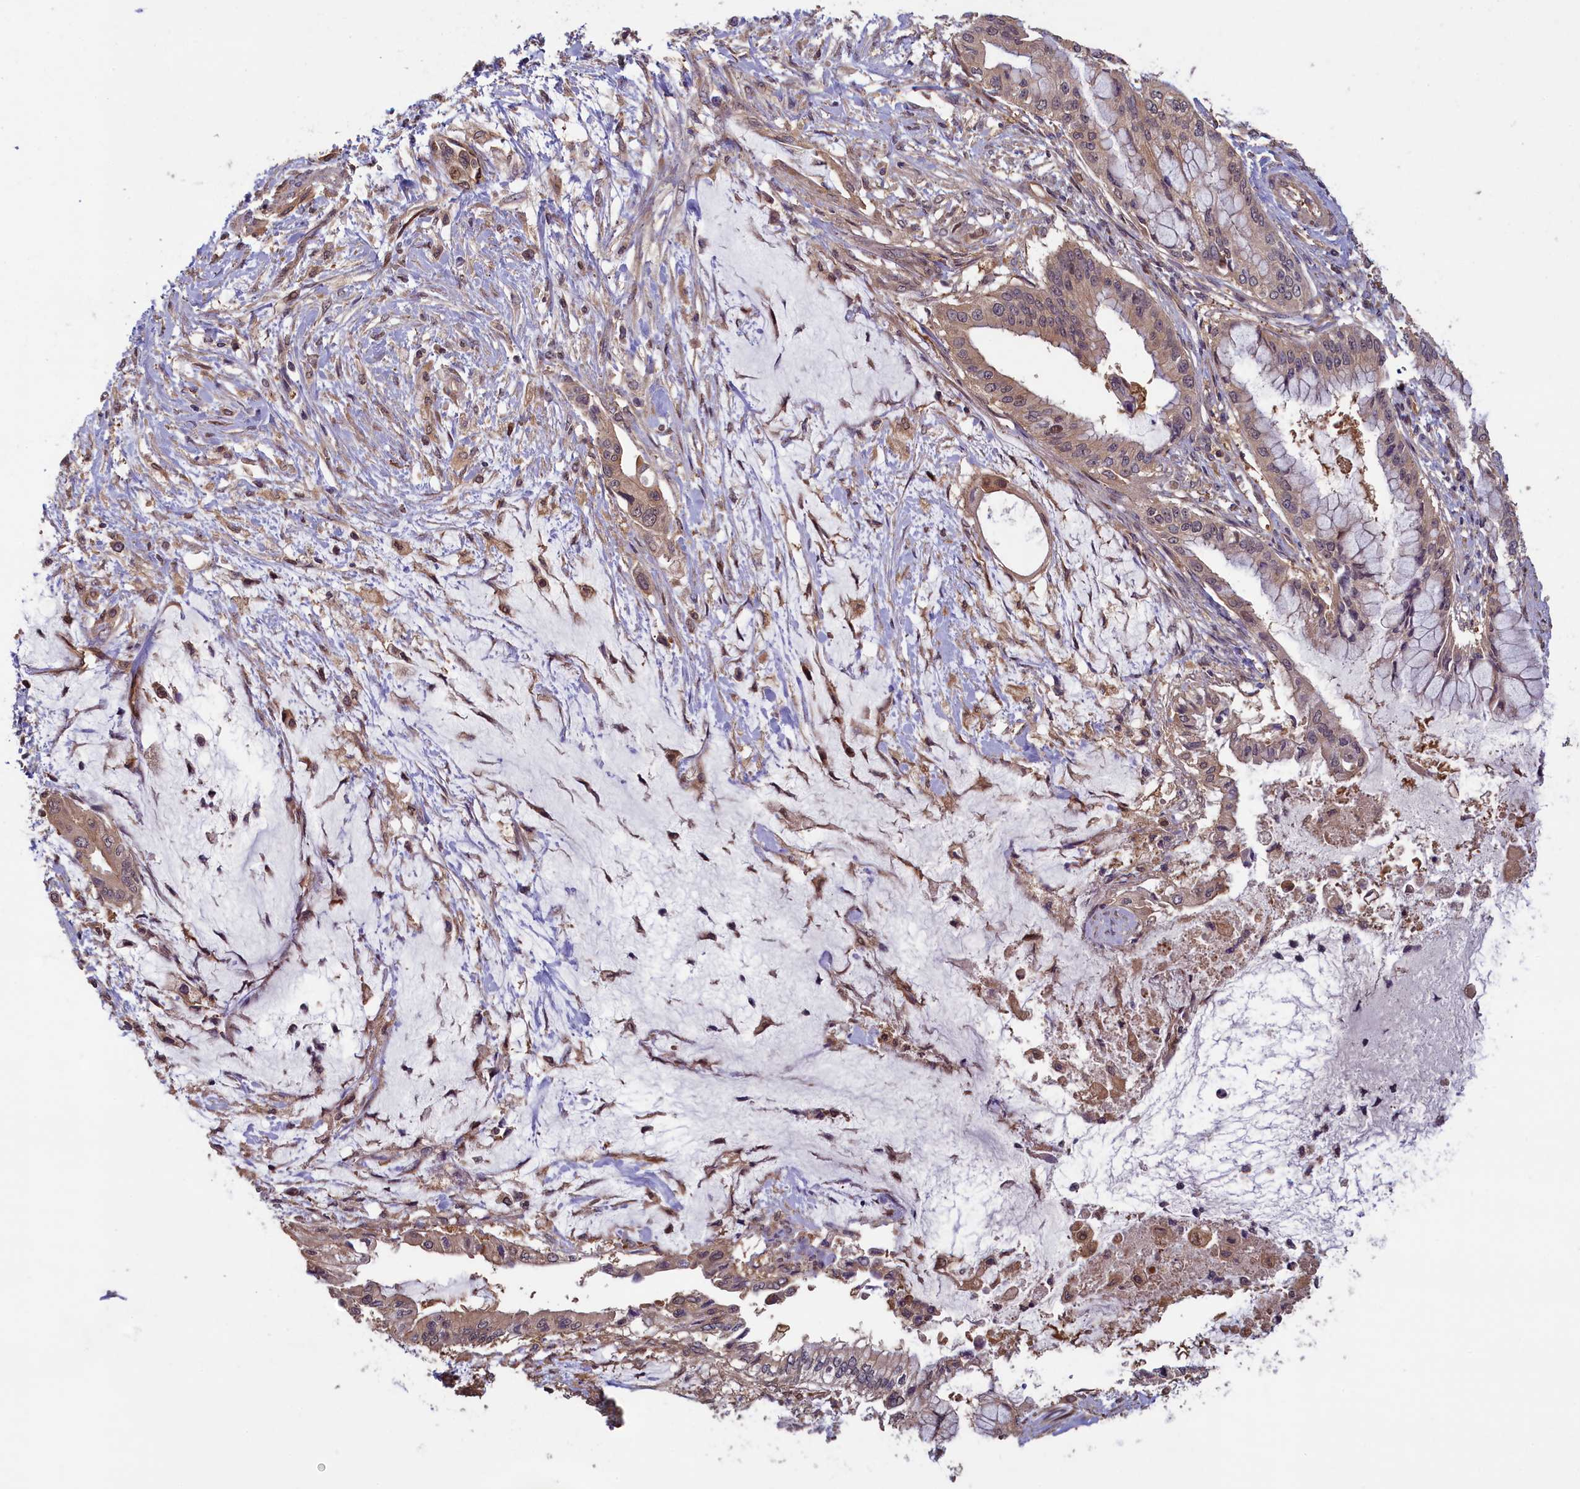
{"staining": {"intensity": "weak", "quantity": "25%-75%", "location": "cytoplasmic/membranous"}, "tissue": "pancreatic cancer", "cell_type": "Tumor cells", "image_type": "cancer", "snomed": [{"axis": "morphology", "description": "Adenocarcinoma, NOS"}, {"axis": "topography", "description": "Pancreas"}], "caption": "Protein staining of pancreatic cancer (adenocarcinoma) tissue exhibits weak cytoplasmic/membranous staining in approximately 25%-75% of tumor cells.", "gene": "CIAO2B", "patient": {"sex": "male", "age": 46}}